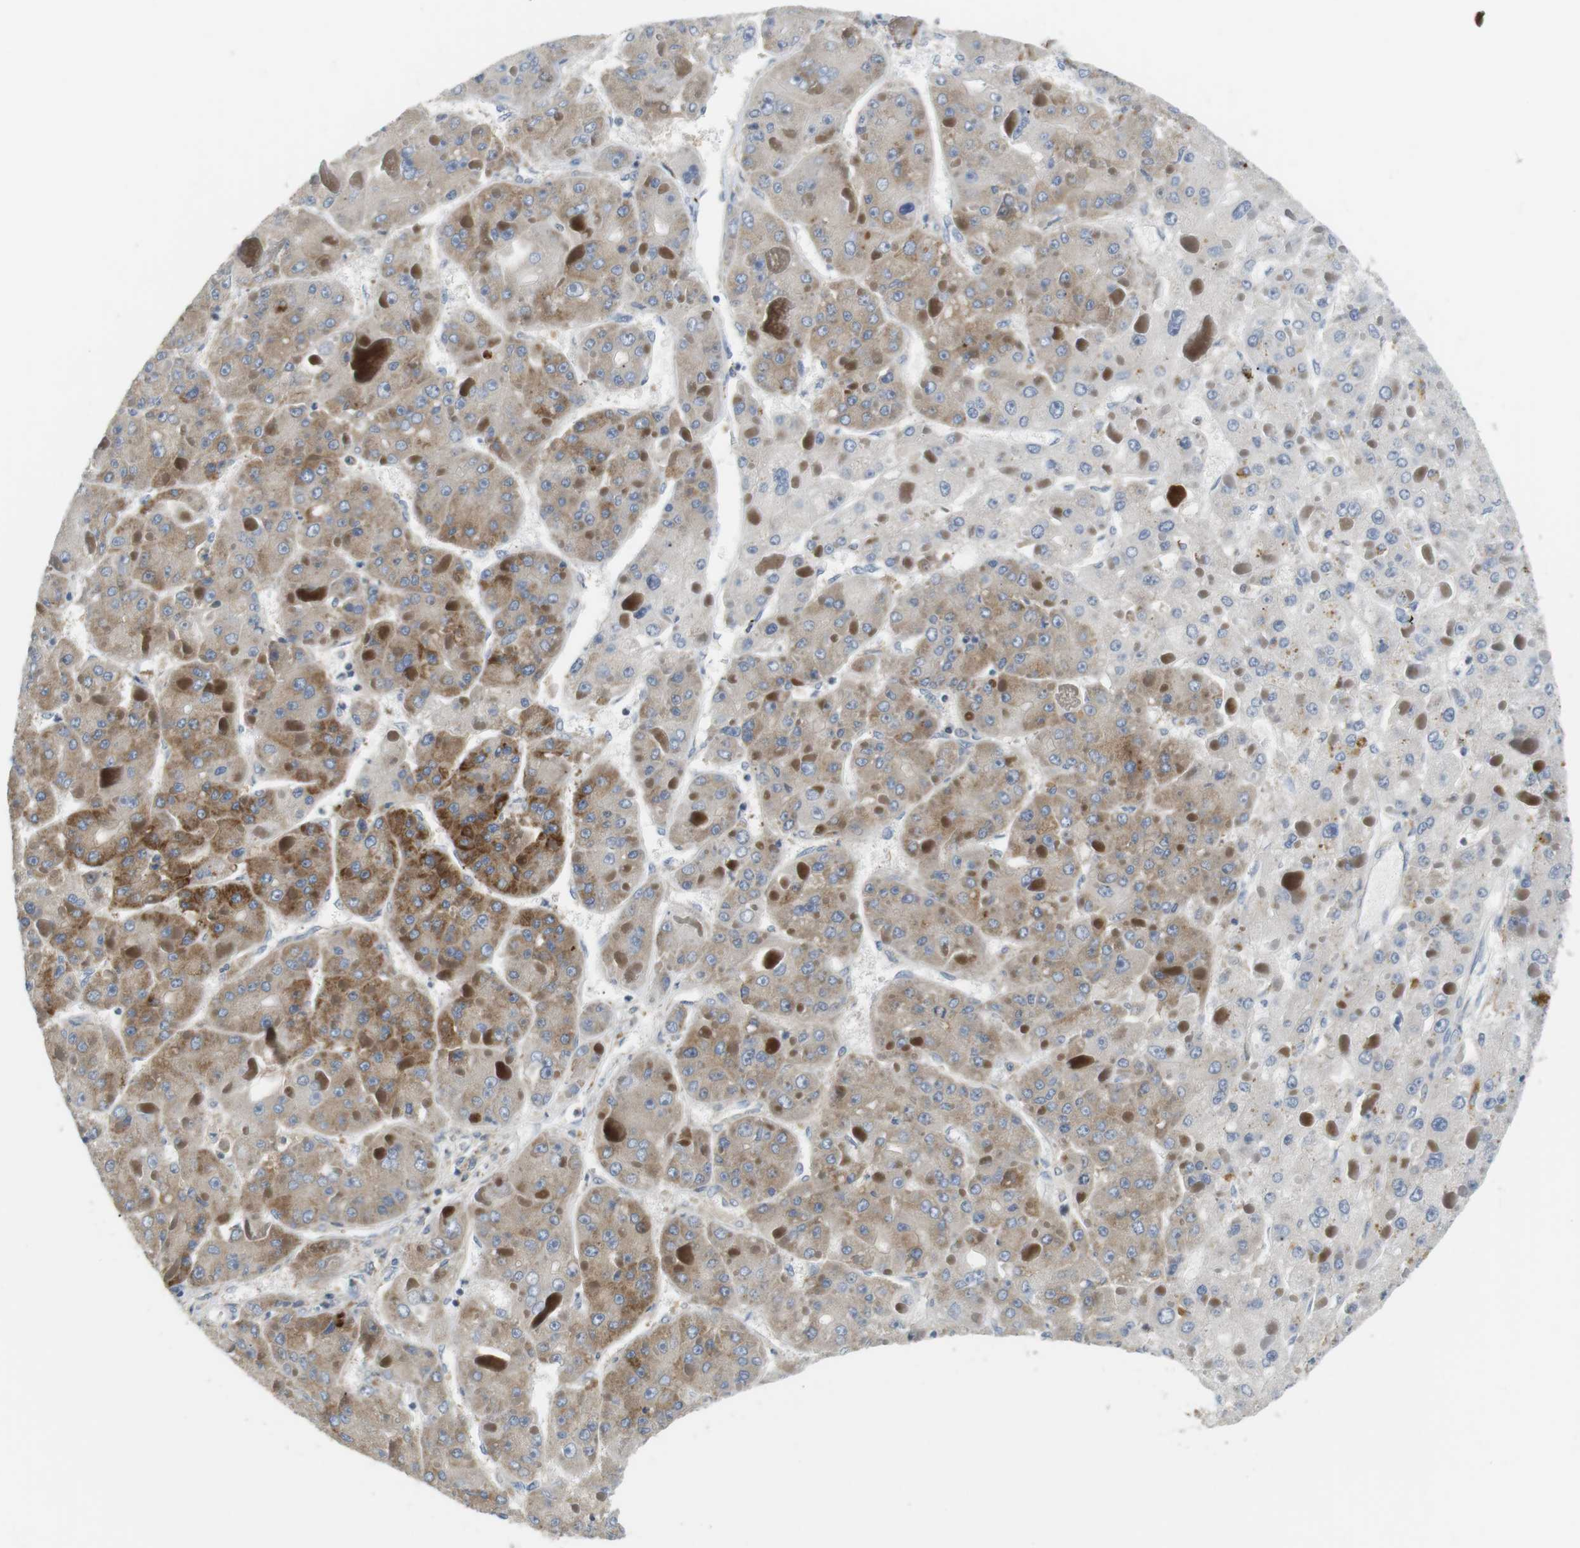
{"staining": {"intensity": "moderate", "quantity": "25%-75%", "location": "cytoplasmic/membranous"}, "tissue": "liver cancer", "cell_type": "Tumor cells", "image_type": "cancer", "snomed": [{"axis": "morphology", "description": "Carcinoma, Hepatocellular, NOS"}, {"axis": "topography", "description": "Liver"}], "caption": "Hepatocellular carcinoma (liver) was stained to show a protein in brown. There is medium levels of moderate cytoplasmic/membranous staining in about 25%-75% of tumor cells.", "gene": "TMEM200A", "patient": {"sex": "female", "age": 73}}